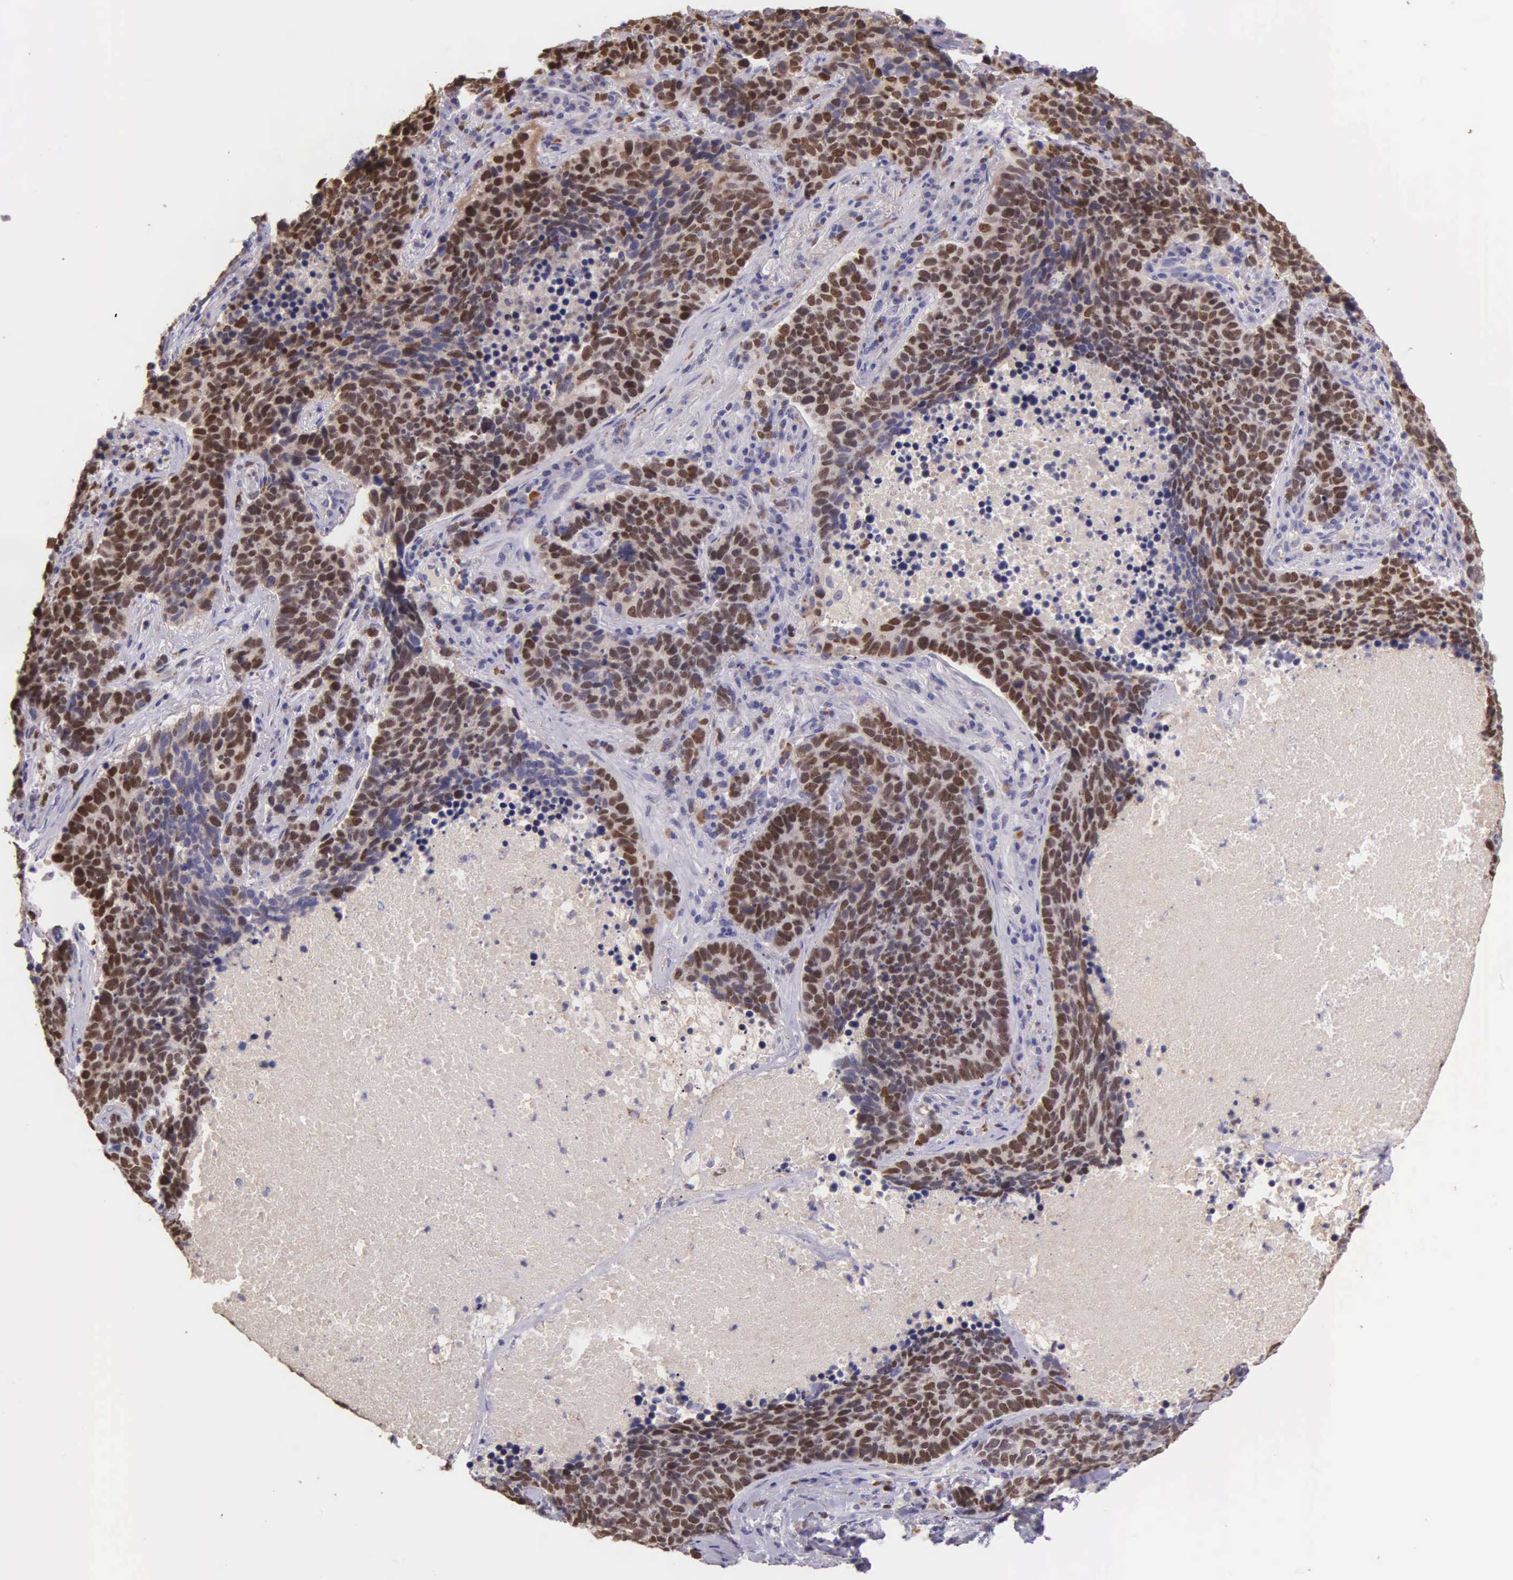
{"staining": {"intensity": "moderate", "quantity": ">75%", "location": "nuclear"}, "tissue": "lung cancer", "cell_type": "Tumor cells", "image_type": "cancer", "snomed": [{"axis": "morphology", "description": "Neoplasm, malignant, NOS"}, {"axis": "topography", "description": "Lung"}], "caption": "Protein positivity by immunohistochemistry displays moderate nuclear positivity in about >75% of tumor cells in lung malignant neoplasm. (DAB (3,3'-diaminobenzidine) IHC, brown staining for protein, blue staining for nuclei).", "gene": "MCM5", "patient": {"sex": "female", "age": 75}}